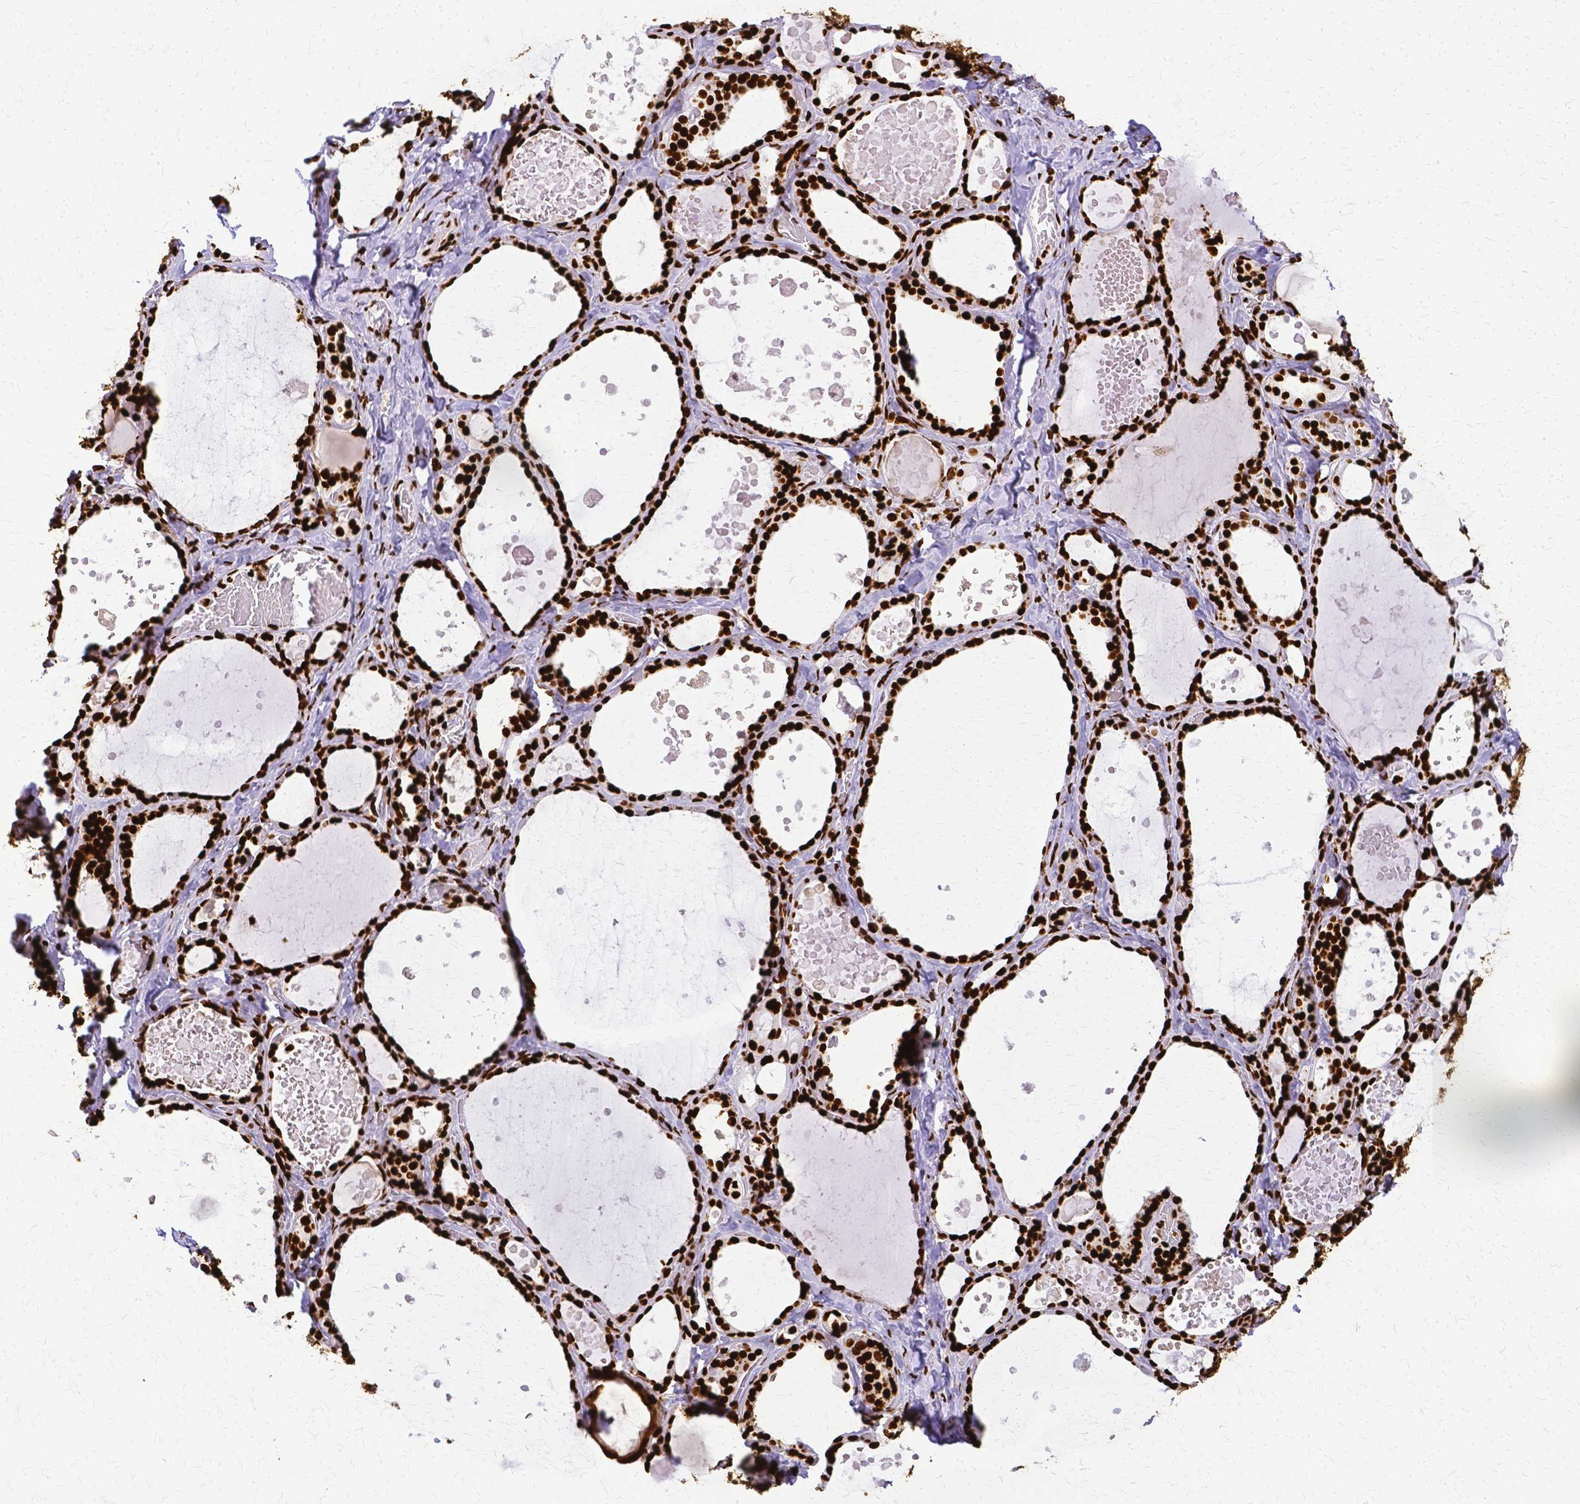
{"staining": {"intensity": "strong", "quantity": ">75%", "location": "nuclear"}, "tissue": "thyroid gland", "cell_type": "Glandular cells", "image_type": "normal", "snomed": [{"axis": "morphology", "description": "Normal tissue, NOS"}, {"axis": "topography", "description": "Thyroid gland"}], "caption": "IHC micrograph of unremarkable thyroid gland: human thyroid gland stained using IHC shows high levels of strong protein expression localized specifically in the nuclear of glandular cells, appearing as a nuclear brown color.", "gene": "SFPQ", "patient": {"sex": "female", "age": 56}}